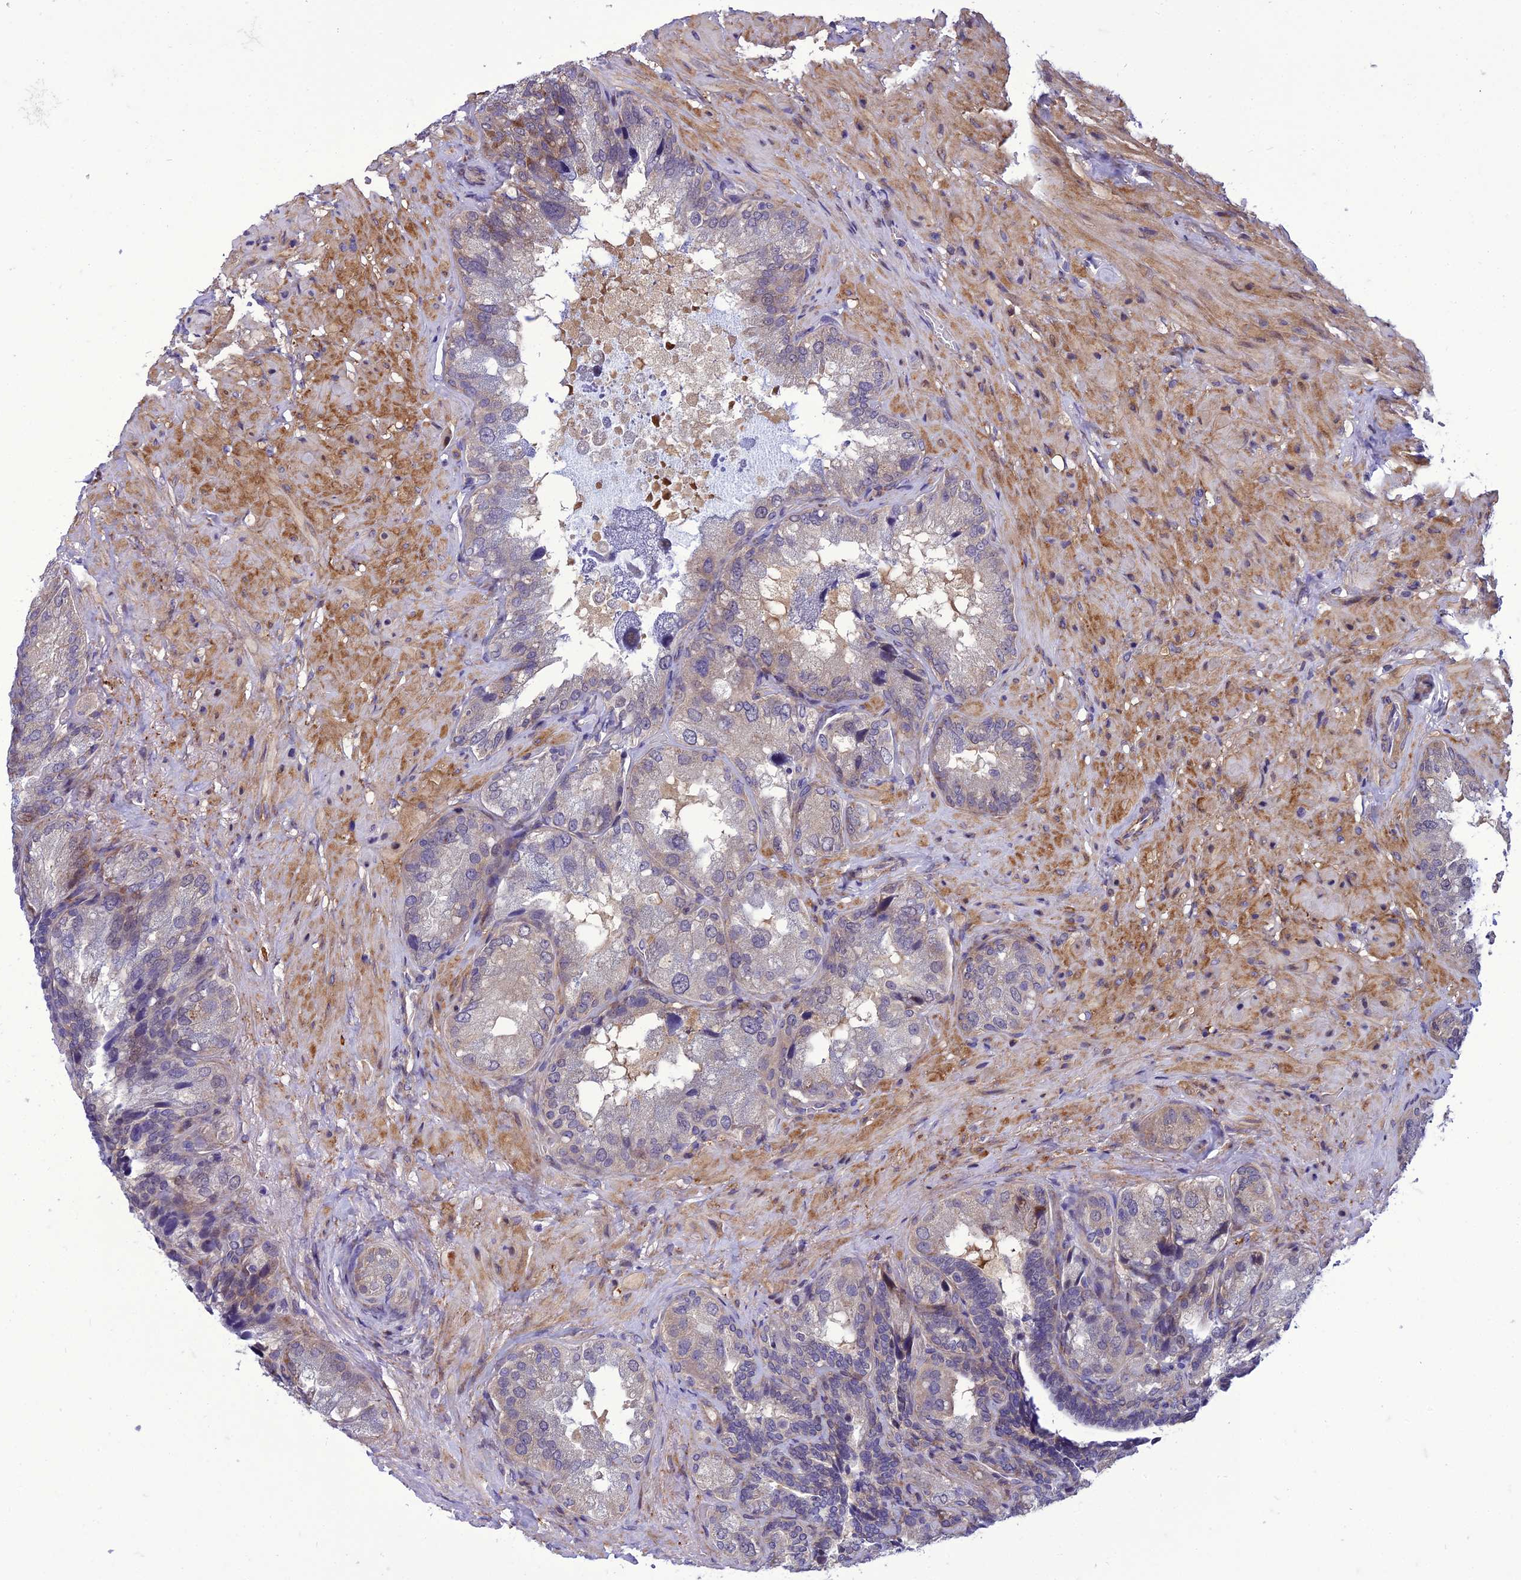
{"staining": {"intensity": "weak", "quantity": "25%-75%", "location": "cytoplasmic/membranous"}, "tissue": "seminal vesicle", "cell_type": "Glandular cells", "image_type": "normal", "snomed": [{"axis": "morphology", "description": "Normal tissue, NOS"}, {"axis": "topography", "description": "Seminal veicle"}, {"axis": "topography", "description": "Peripheral nerve tissue"}], "caption": "Benign seminal vesicle displays weak cytoplasmic/membranous expression in approximately 25%-75% of glandular cells.", "gene": "GAB4", "patient": {"sex": "male", "age": 63}}